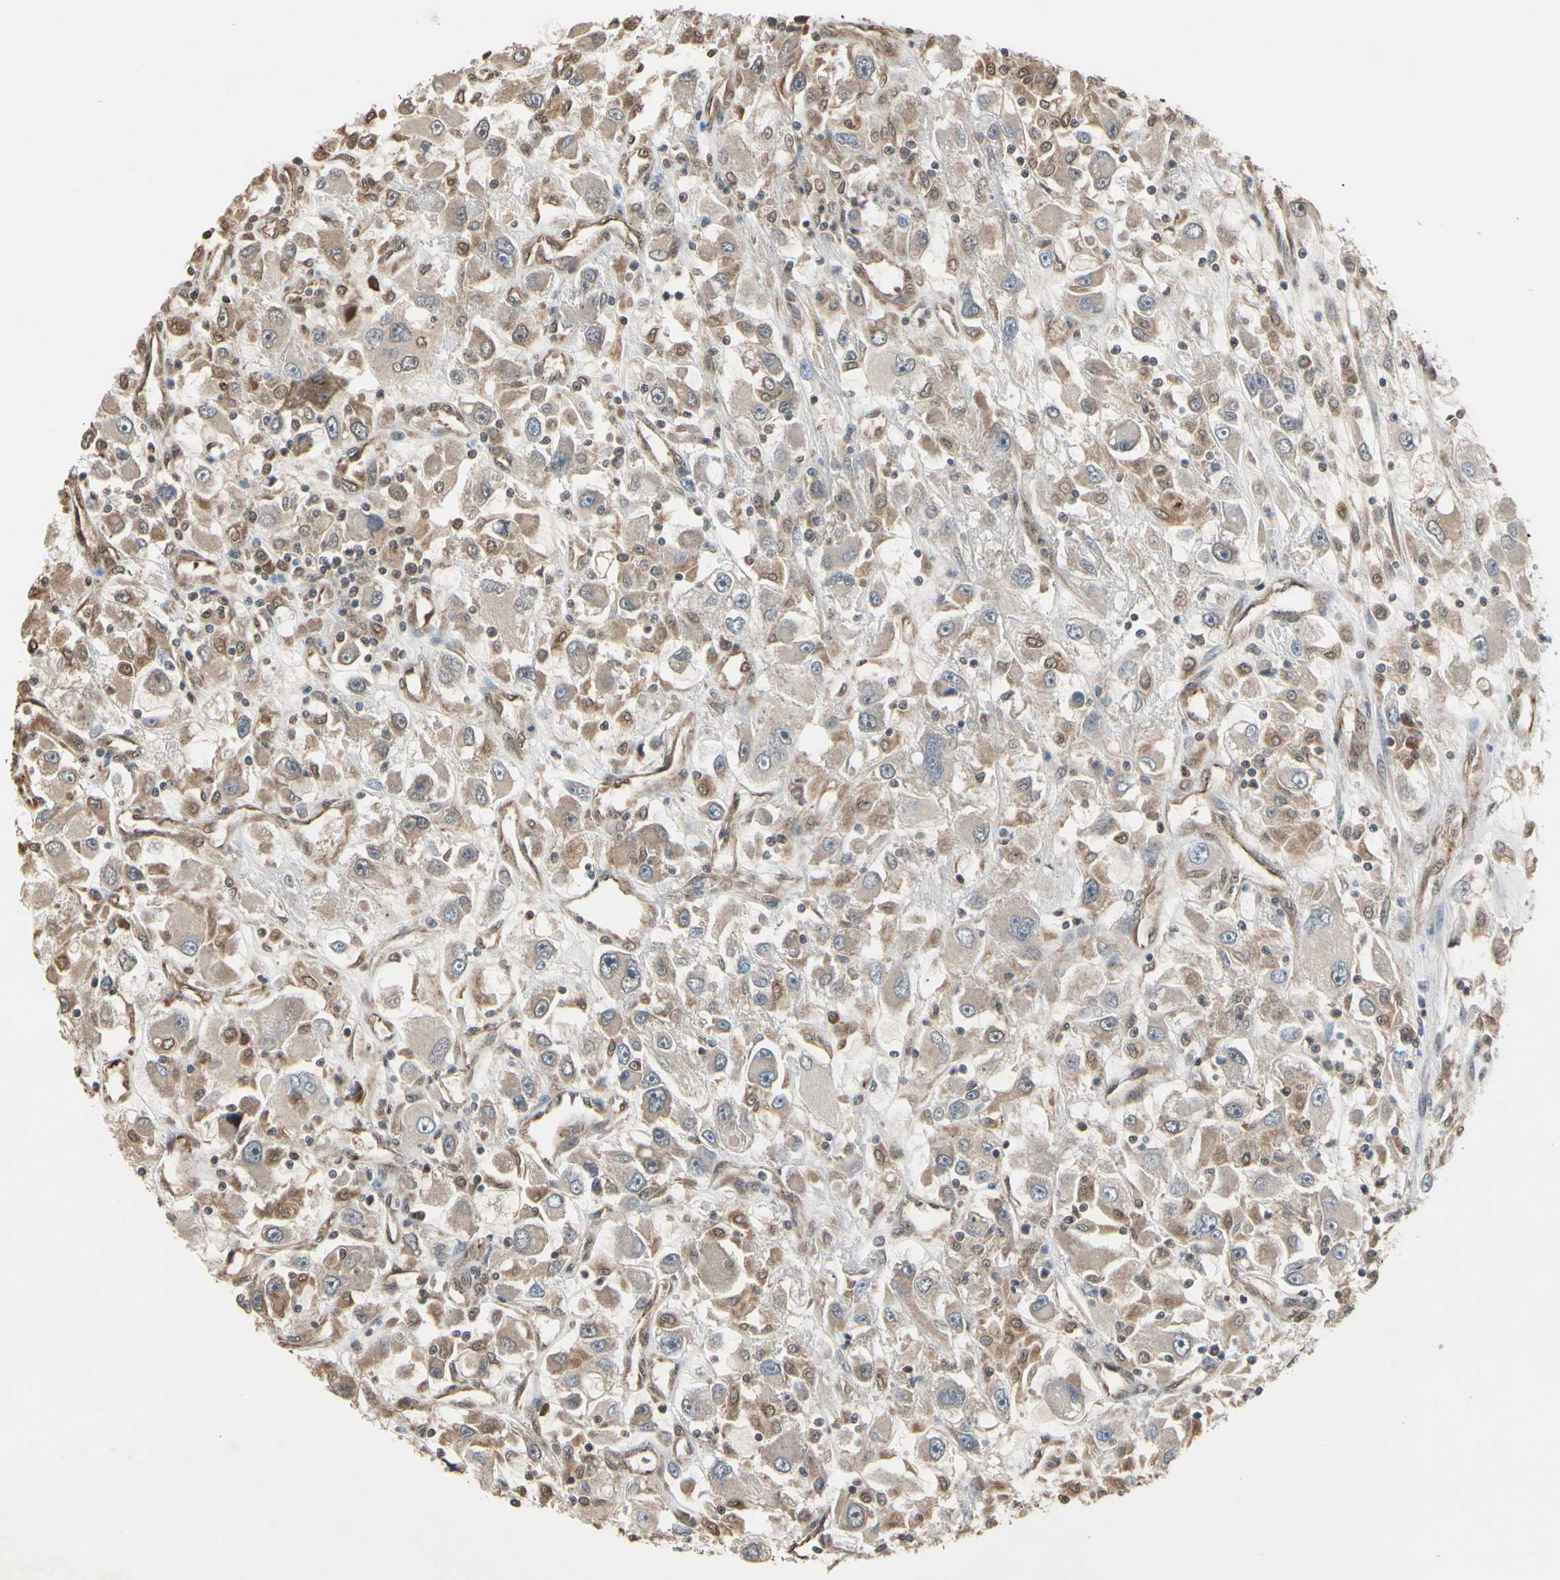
{"staining": {"intensity": "moderate", "quantity": ">75%", "location": "cytoplasmic/membranous"}, "tissue": "renal cancer", "cell_type": "Tumor cells", "image_type": "cancer", "snomed": [{"axis": "morphology", "description": "Adenocarcinoma, NOS"}, {"axis": "topography", "description": "Kidney"}], "caption": "Tumor cells display moderate cytoplasmic/membranous staining in approximately >75% of cells in renal cancer. The staining was performed using DAB, with brown indicating positive protein expression. Nuclei are stained blue with hematoxylin.", "gene": "PNPLA7", "patient": {"sex": "female", "age": 52}}